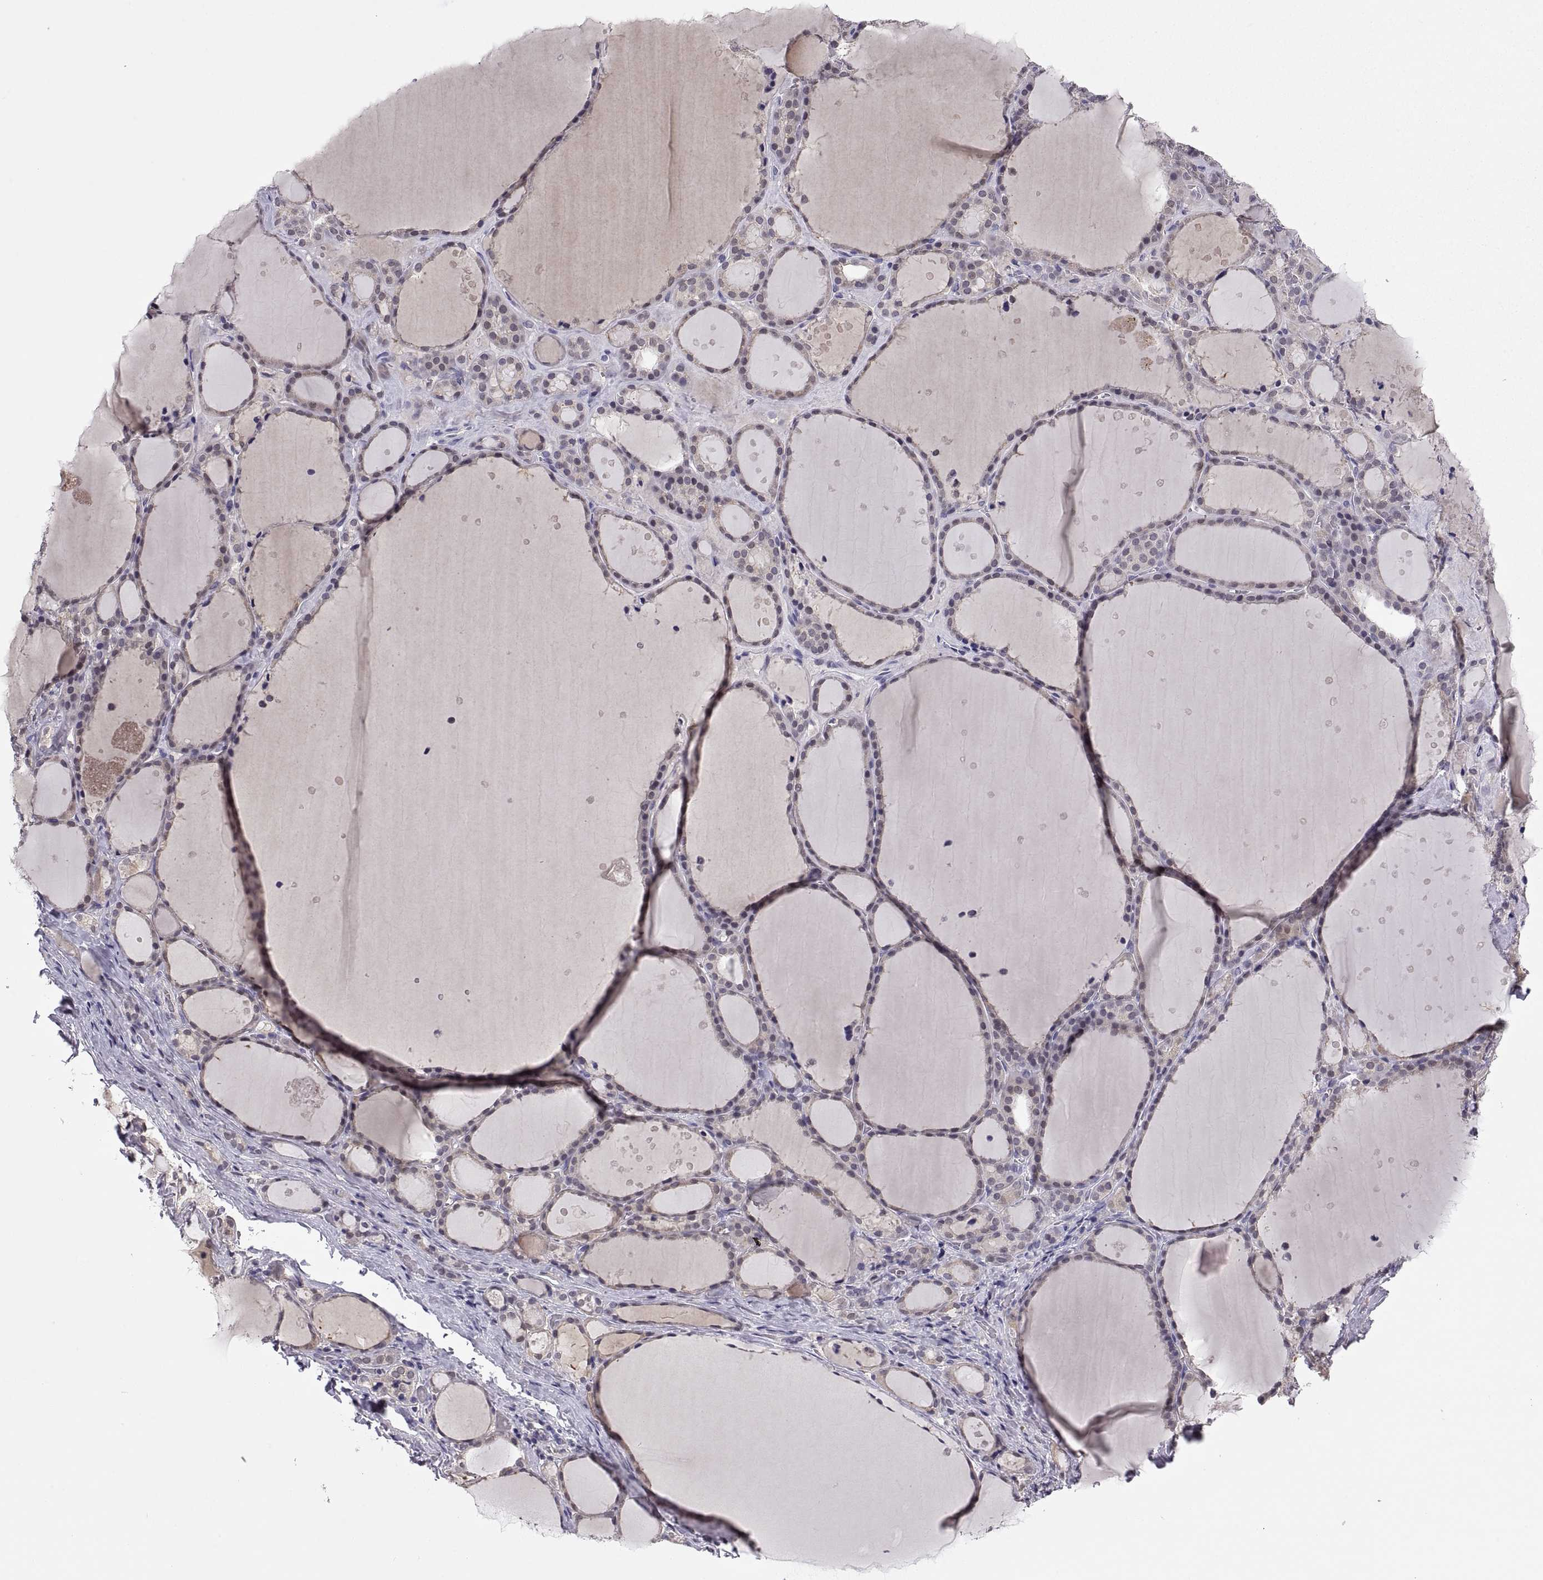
{"staining": {"intensity": "negative", "quantity": "none", "location": "none"}, "tissue": "thyroid gland", "cell_type": "Glandular cells", "image_type": "normal", "snomed": [{"axis": "morphology", "description": "Normal tissue, NOS"}, {"axis": "topography", "description": "Thyroid gland"}], "caption": "A high-resolution photomicrograph shows immunohistochemistry staining of benign thyroid gland, which shows no significant staining in glandular cells. Nuclei are stained in blue.", "gene": "FGF9", "patient": {"sex": "male", "age": 68}}